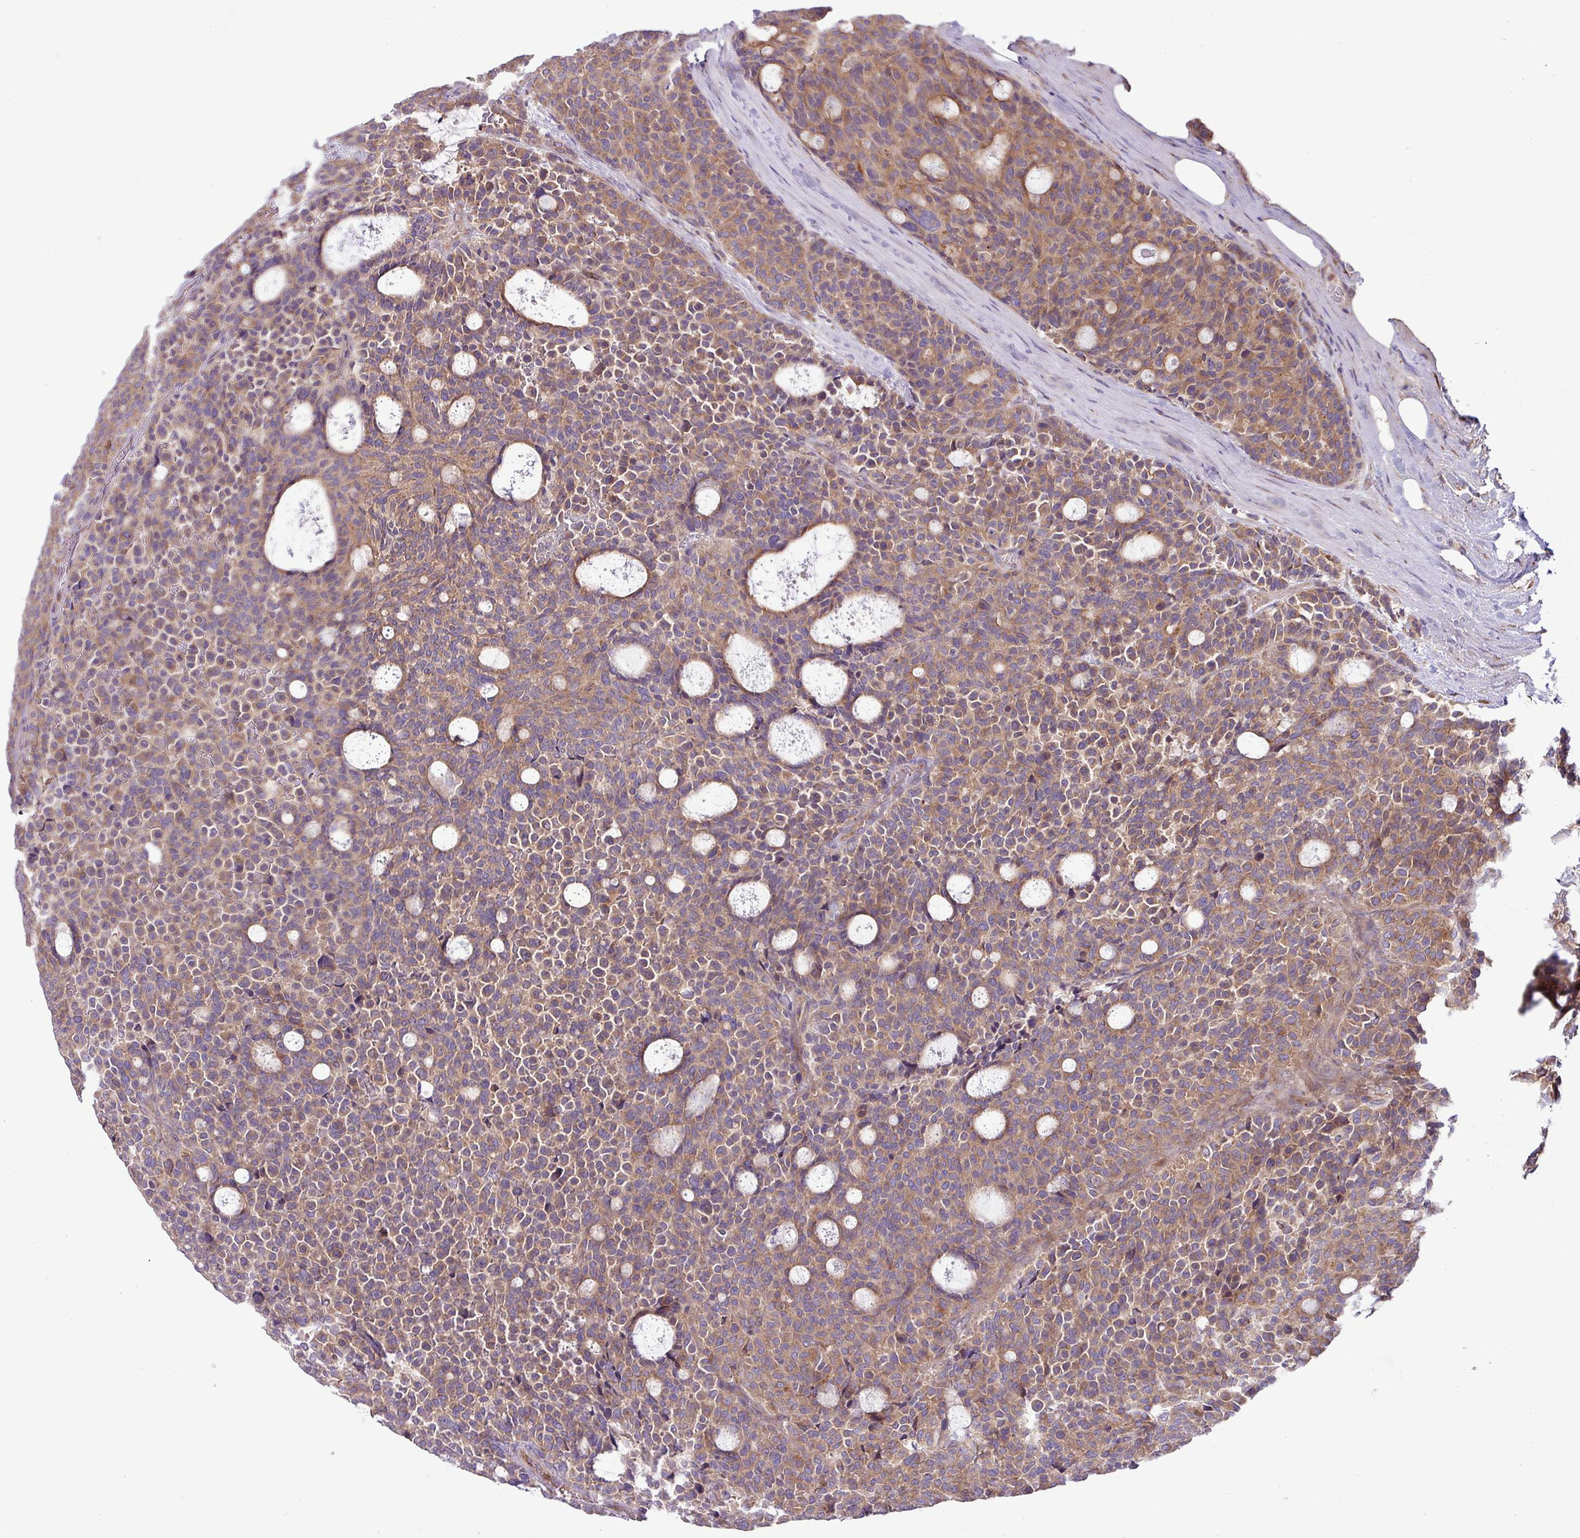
{"staining": {"intensity": "moderate", "quantity": ">75%", "location": "cytoplasmic/membranous"}, "tissue": "carcinoid", "cell_type": "Tumor cells", "image_type": "cancer", "snomed": [{"axis": "morphology", "description": "Carcinoid, malignant, NOS"}, {"axis": "topography", "description": "Pancreas"}], "caption": "Tumor cells display moderate cytoplasmic/membranous expression in approximately >75% of cells in carcinoid (malignant).", "gene": "RAB19", "patient": {"sex": "female", "age": 54}}